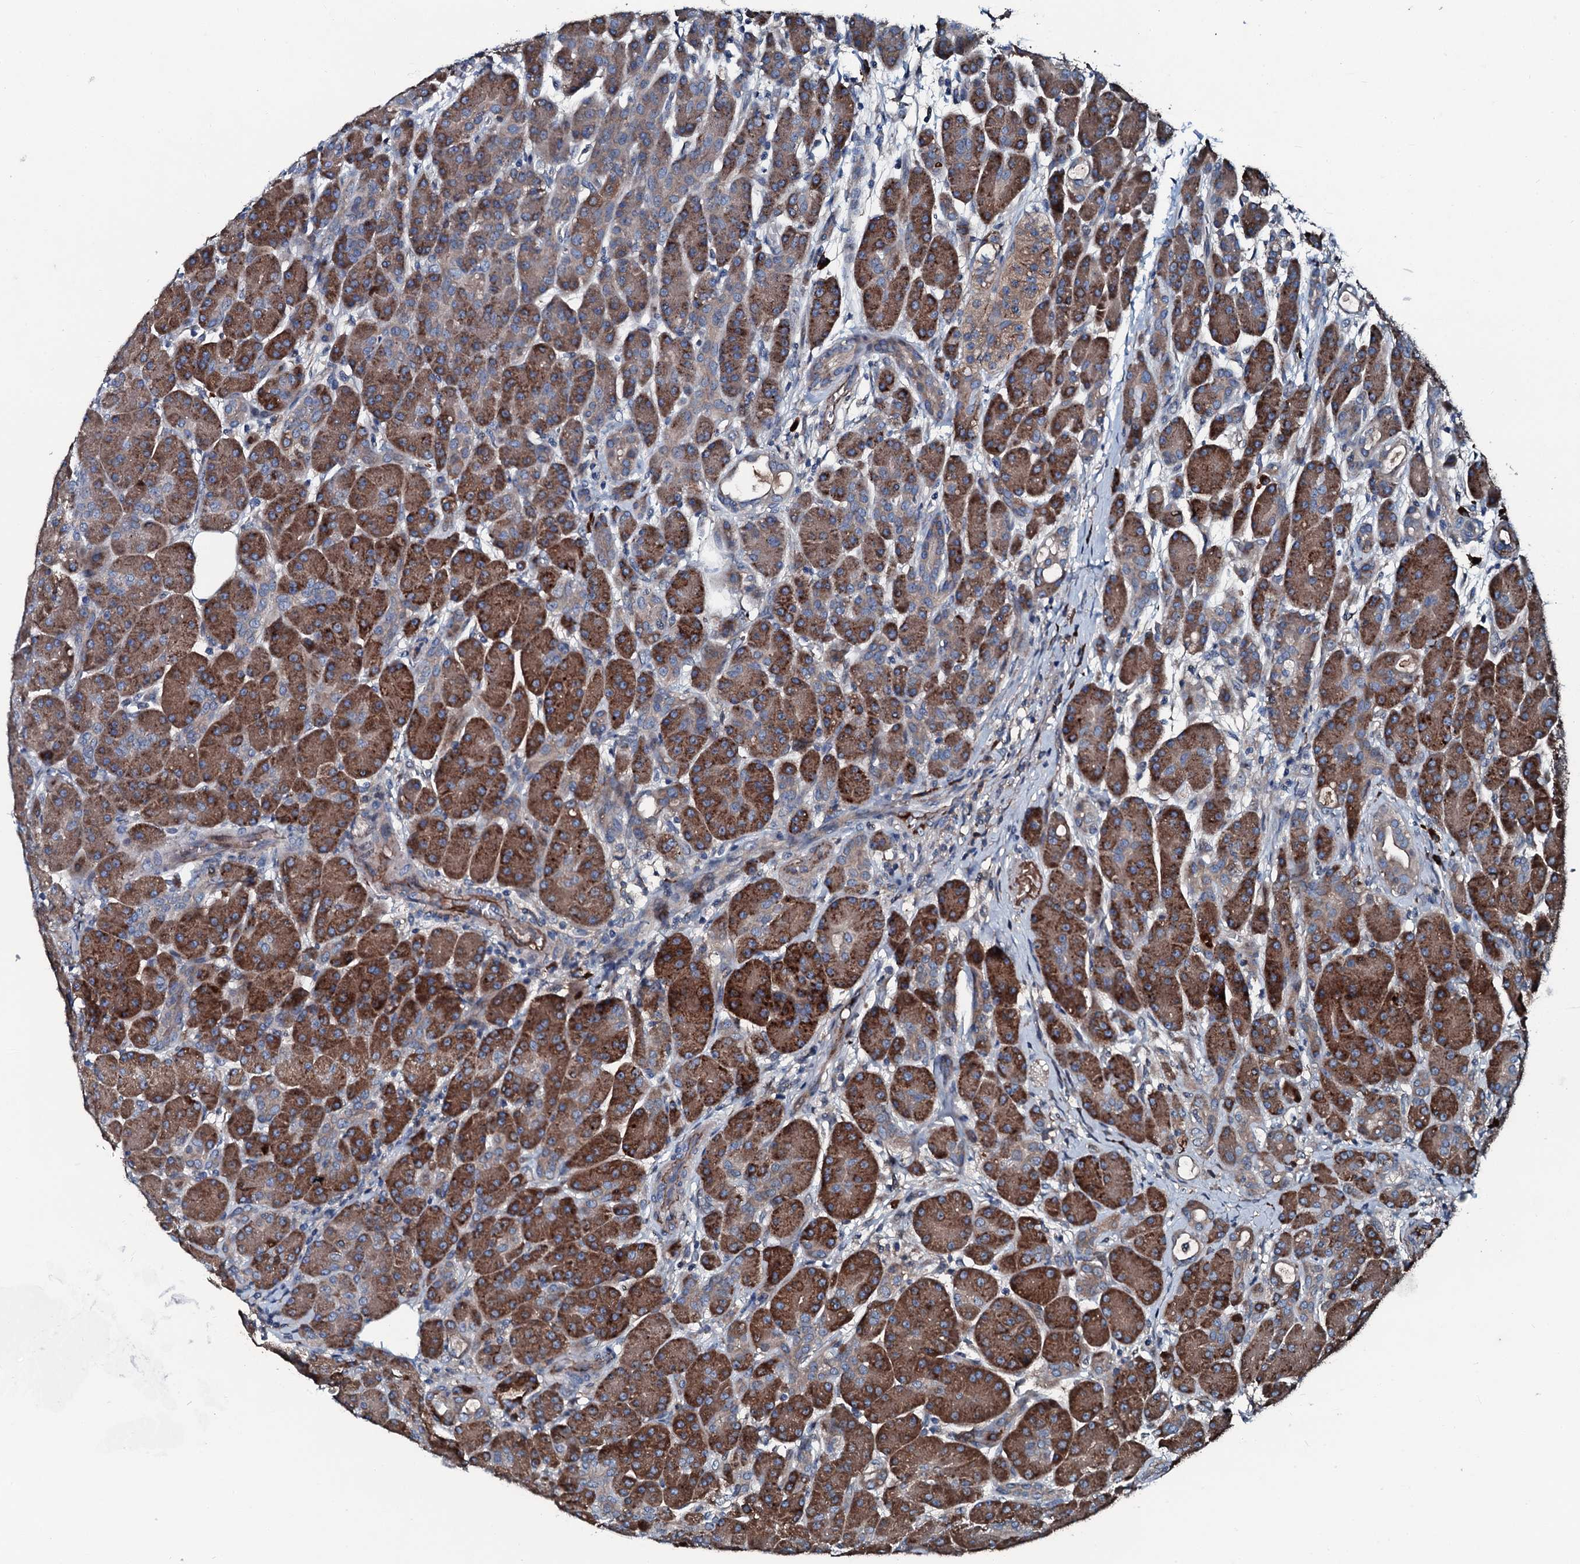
{"staining": {"intensity": "strong", "quantity": ">75%", "location": "cytoplasmic/membranous"}, "tissue": "pancreas", "cell_type": "Exocrine glandular cells", "image_type": "normal", "snomed": [{"axis": "morphology", "description": "Normal tissue, NOS"}, {"axis": "topography", "description": "Pancreas"}], "caption": "Human pancreas stained with a protein marker exhibits strong staining in exocrine glandular cells.", "gene": "AARS1", "patient": {"sex": "male", "age": 63}}